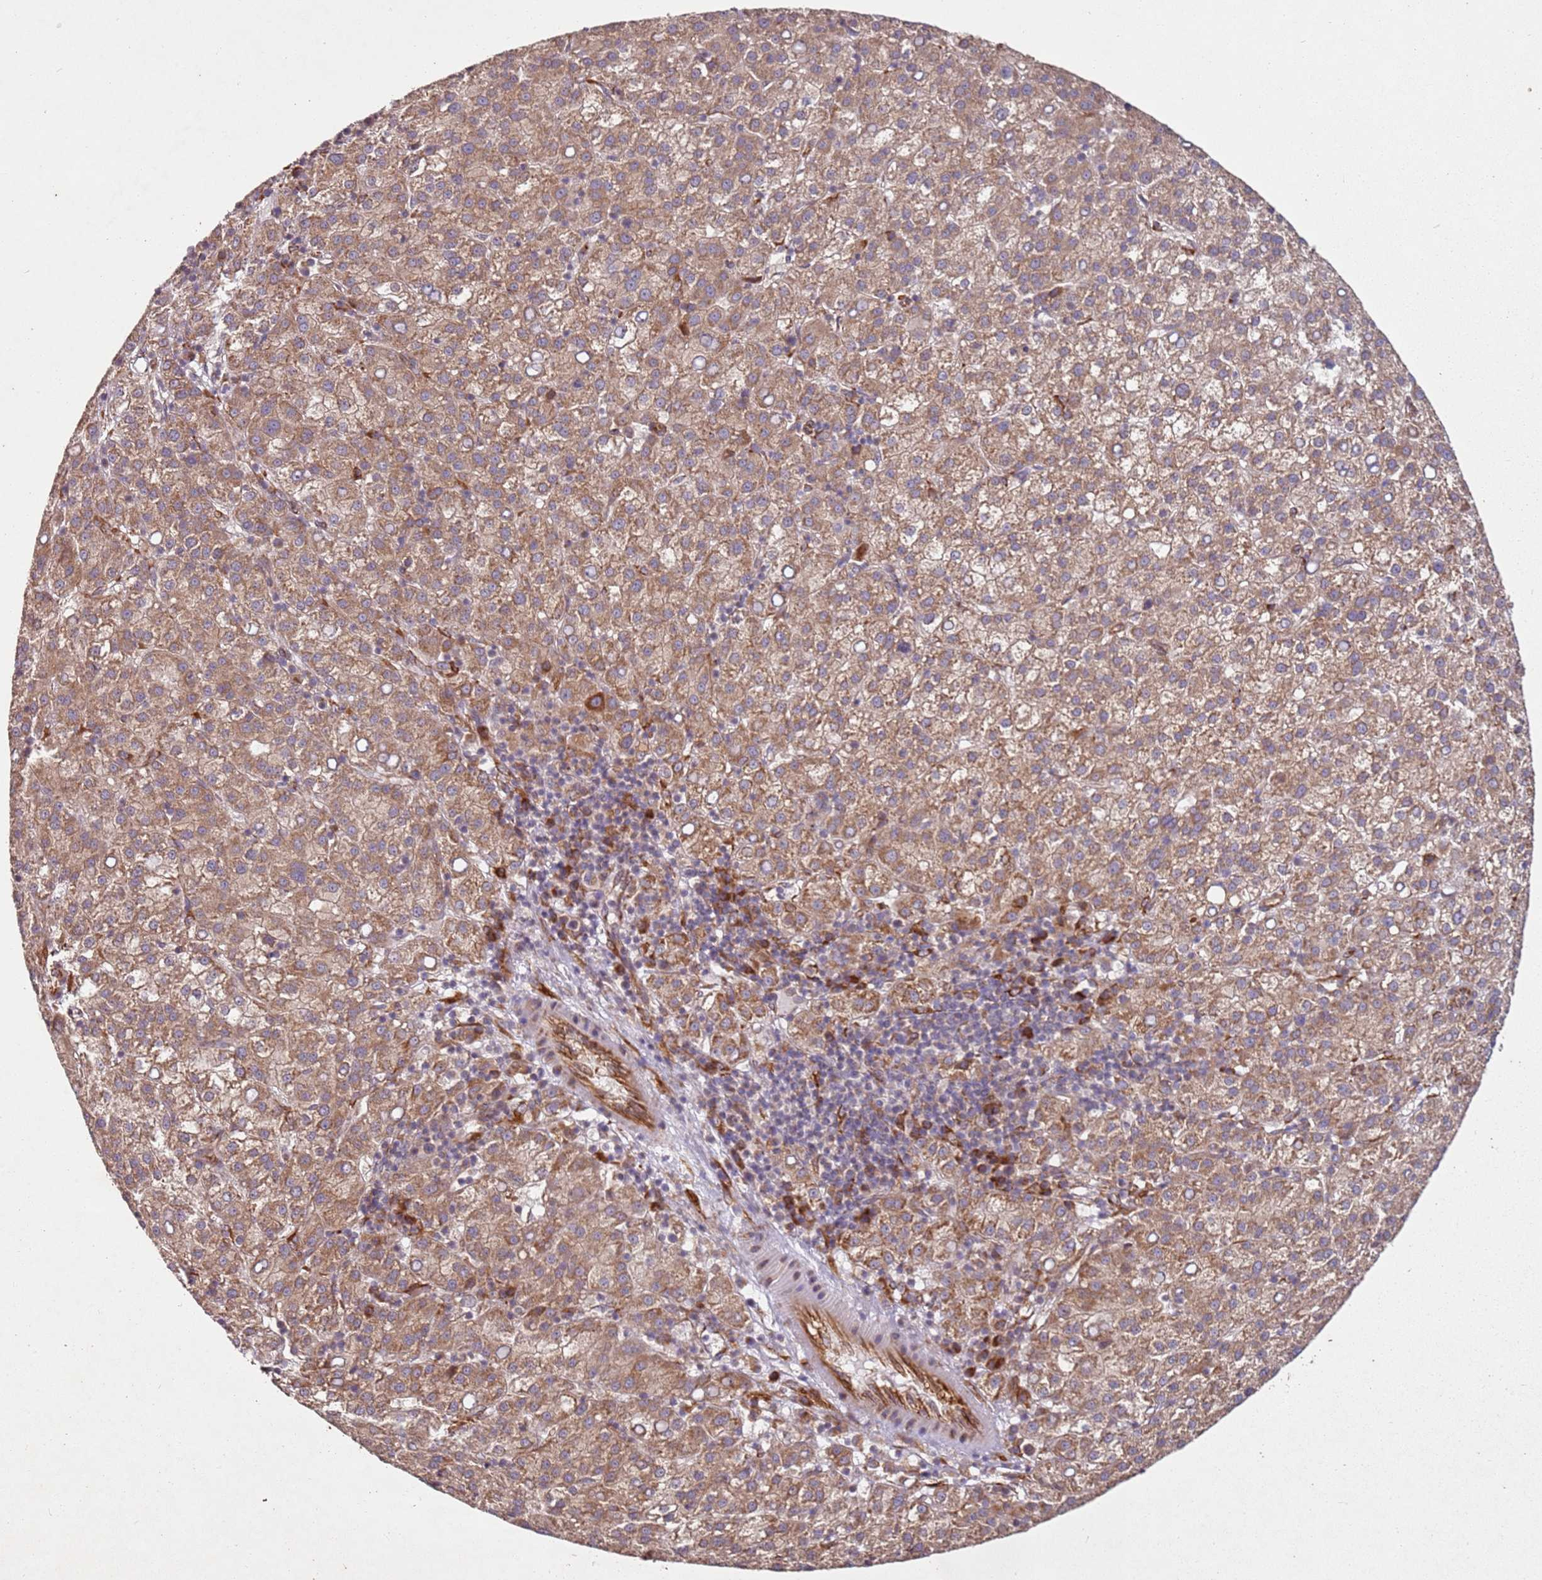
{"staining": {"intensity": "moderate", "quantity": ">75%", "location": "cytoplasmic/membranous"}, "tissue": "liver cancer", "cell_type": "Tumor cells", "image_type": "cancer", "snomed": [{"axis": "morphology", "description": "Carcinoma, Hepatocellular, NOS"}, {"axis": "topography", "description": "Liver"}], "caption": "This micrograph exhibits hepatocellular carcinoma (liver) stained with immunohistochemistry to label a protein in brown. The cytoplasmic/membranous of tumor cells show moderate positivity for the protein. Nuclei are counter-stained blue.", "gene": "ARFRP1", "patient": {"sex": "female", "age": 58}}